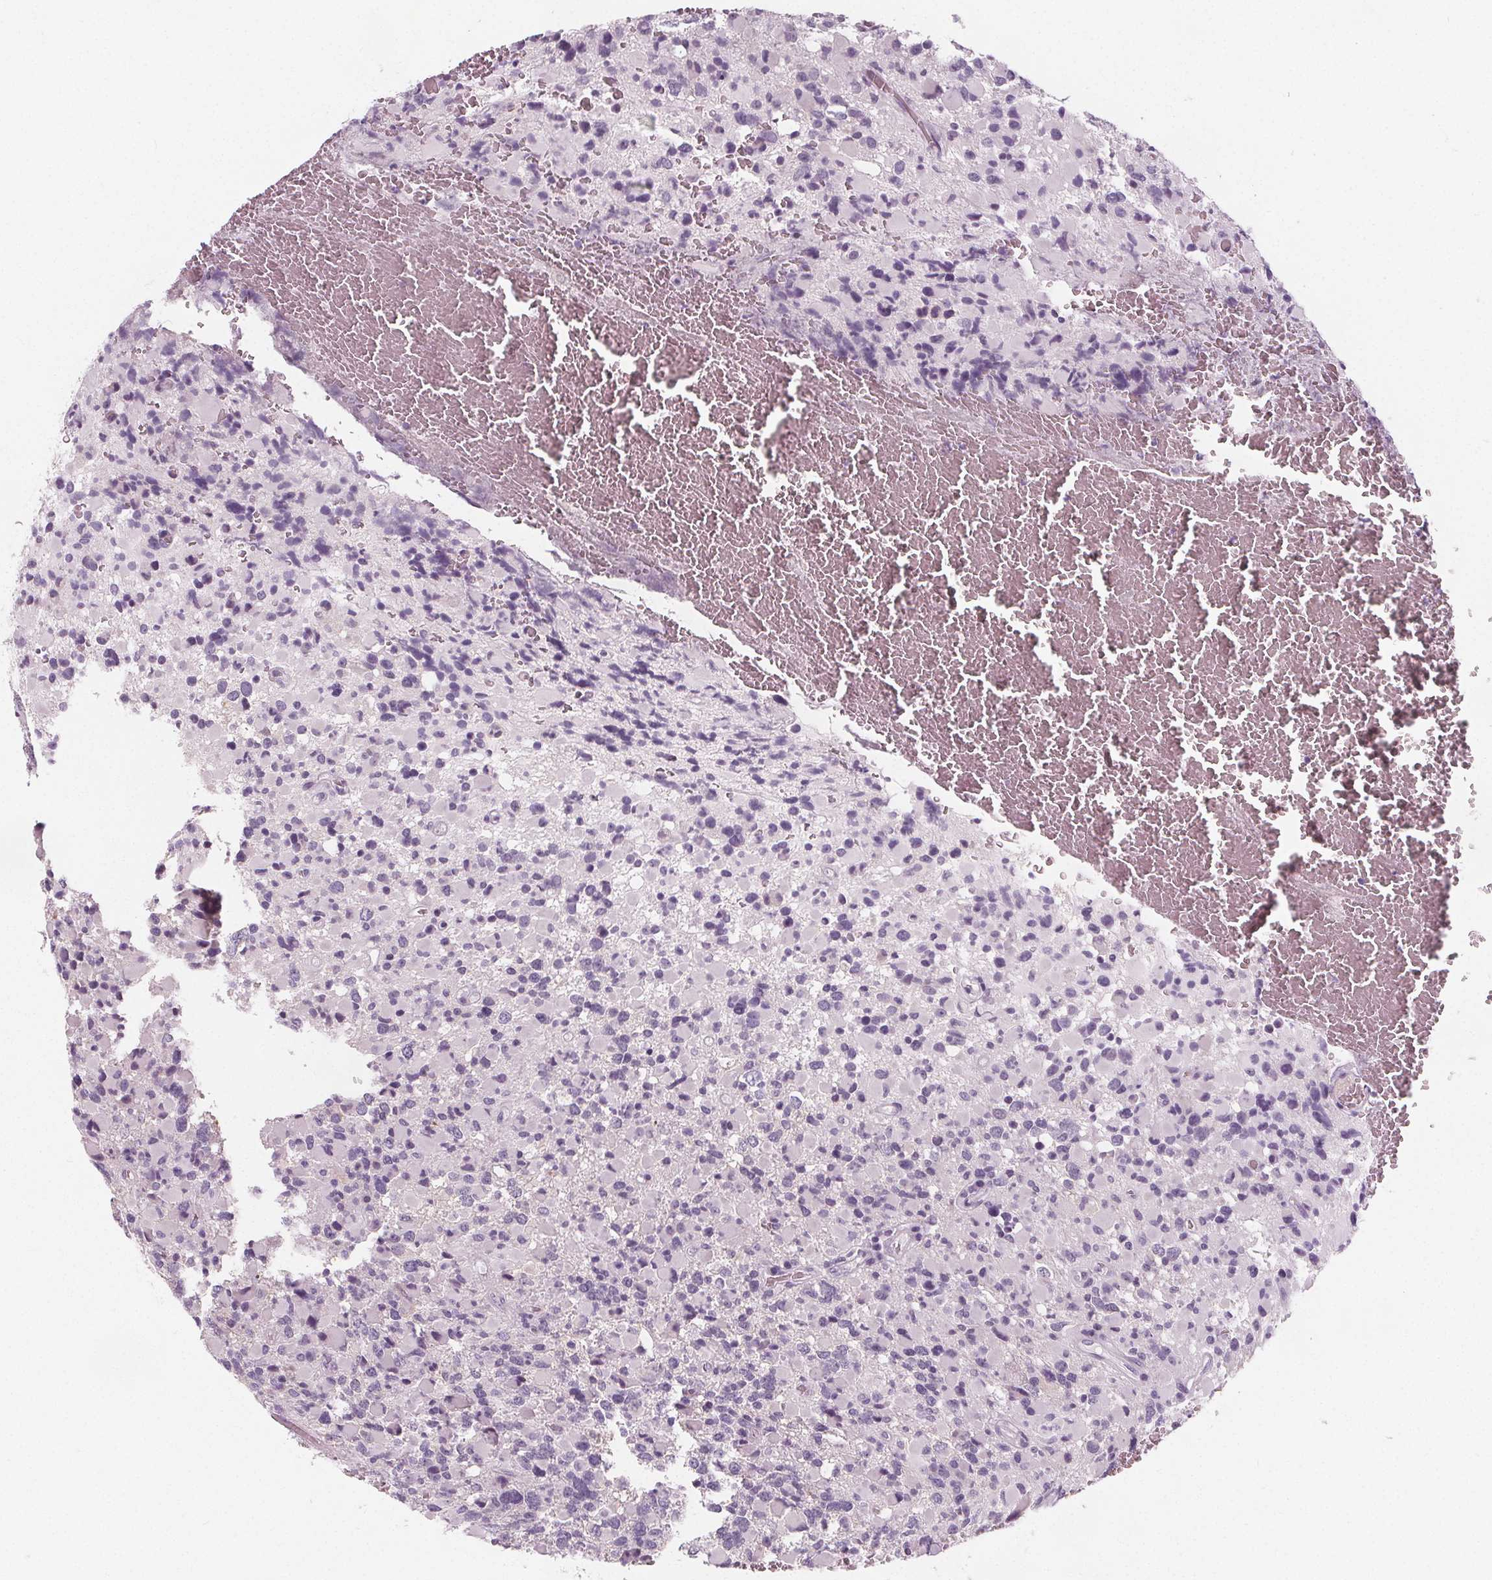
{"staining": {"intensity": "negative", "quantity": "none", "location": "none"}, "tissue": "glioma", "cell_type": "Tumor cells", "image_type": "cancer", "snomed": [{"axis": "morphology", "description": "Glioma, malignant, High grade"}, {"axis": "topography", "description": "Brain"}], "caption": "Micrograph shows no significant protein positivity in tumor cells of glioma. The staining is performed using DAB (3,3'-diaminobenzidine) brown chromogen with nuclei counter-stained in using hematoxylin.", "gene": "SLC5A12", "patient": {"sex": "female", "age": 40}}